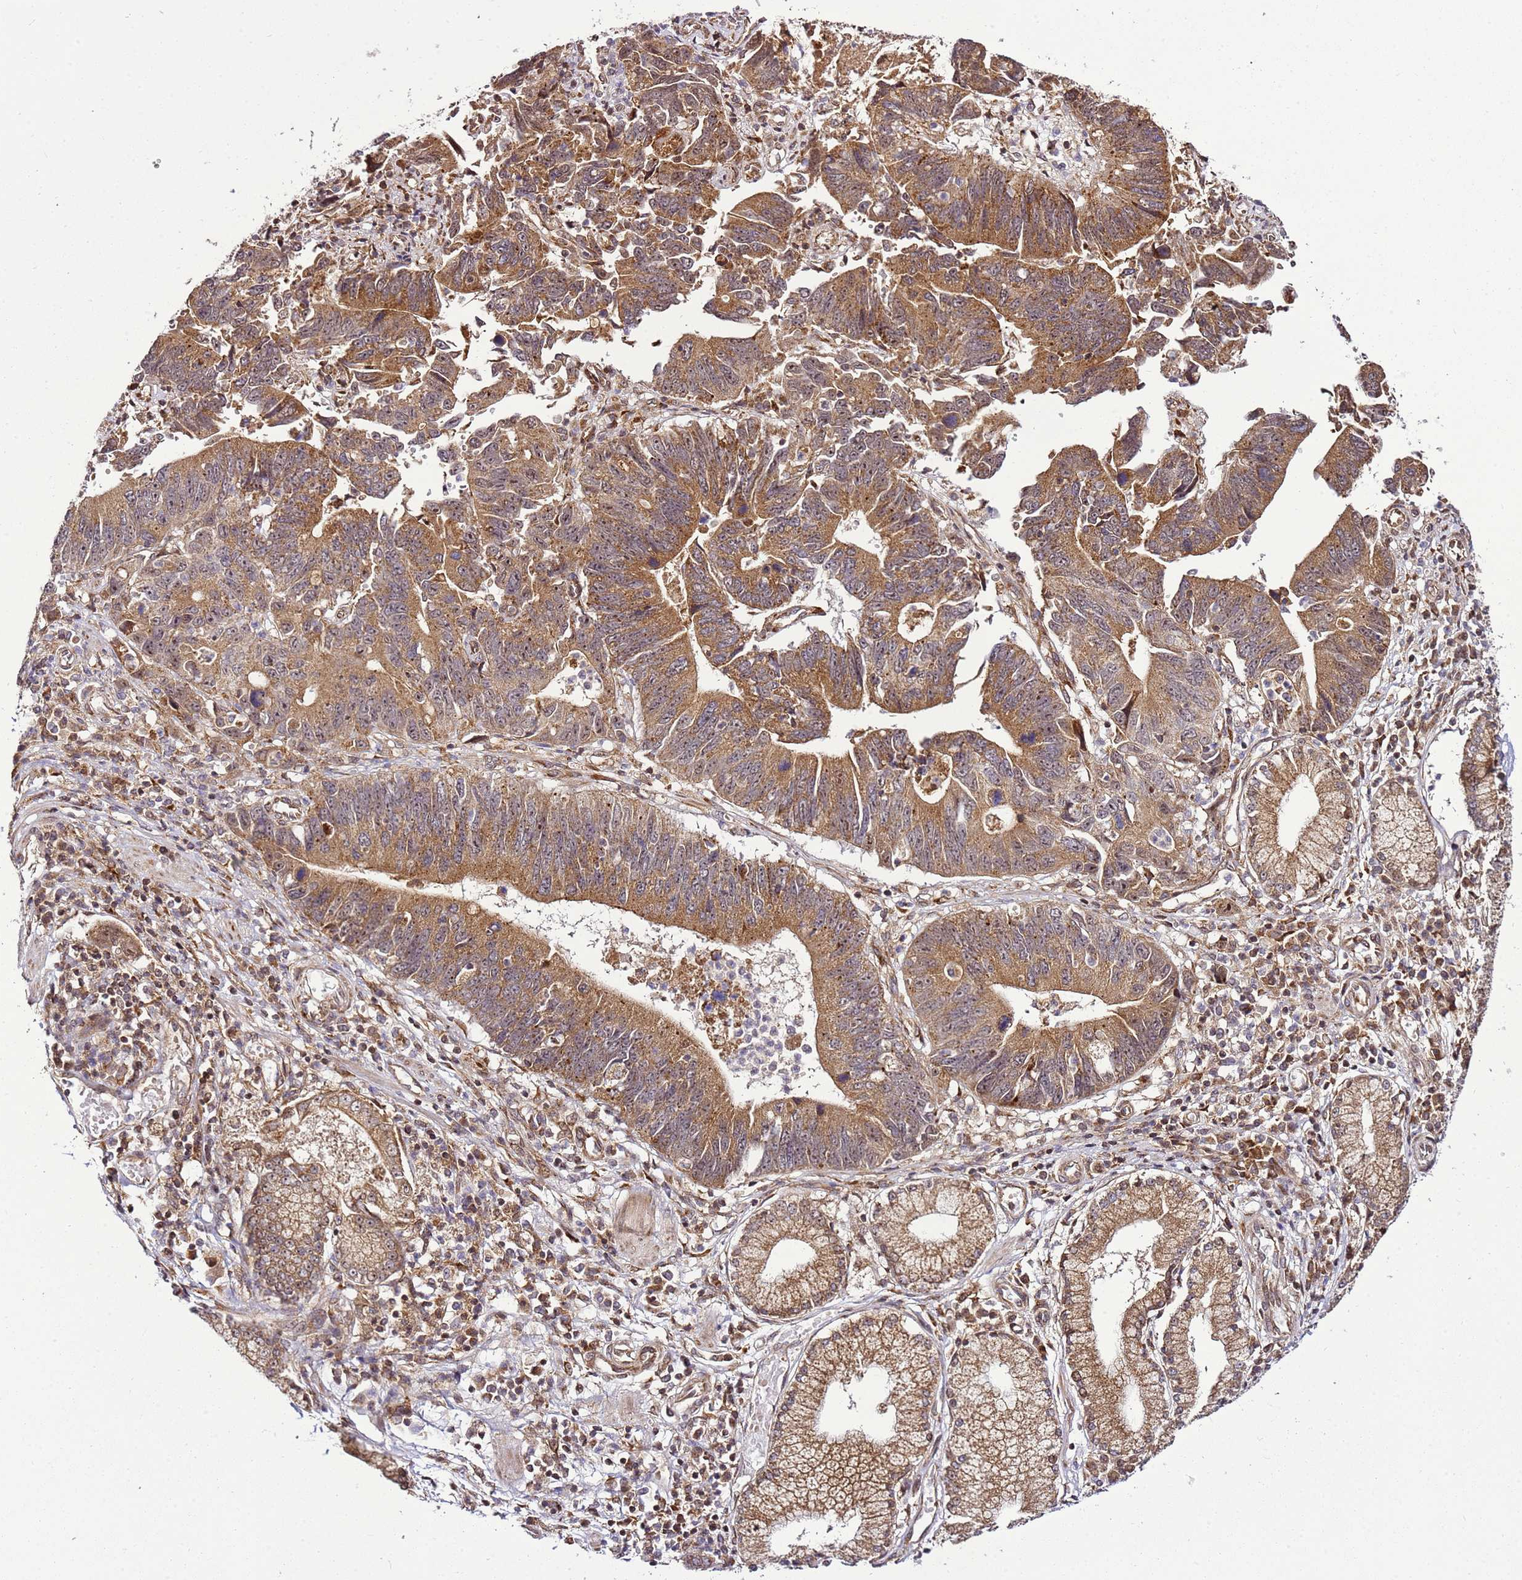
{"staining": {"intensity": "moderate", "quantity": ">75%", "location": "cytoplasmic/membranous,nuclear"}, "tissue": "stomach cancer", "cell_type": "Tumor cells", "image_type": "cancer", "snomed": [{"axis": "morphology", "description": "Adenocarcinoma, NOS"}, {"axis": "topography", "description": "Stomach"}], "caption": "Immunohistochemical staining of human stomach adenocarcinoma demonstrates medium levels of moderate cytoplasmic/membranous and nuclear protein expression in approximately >75% of tumor cells.", "gene": "RASA3", "patient": {"sex": "male", "age": 59}}